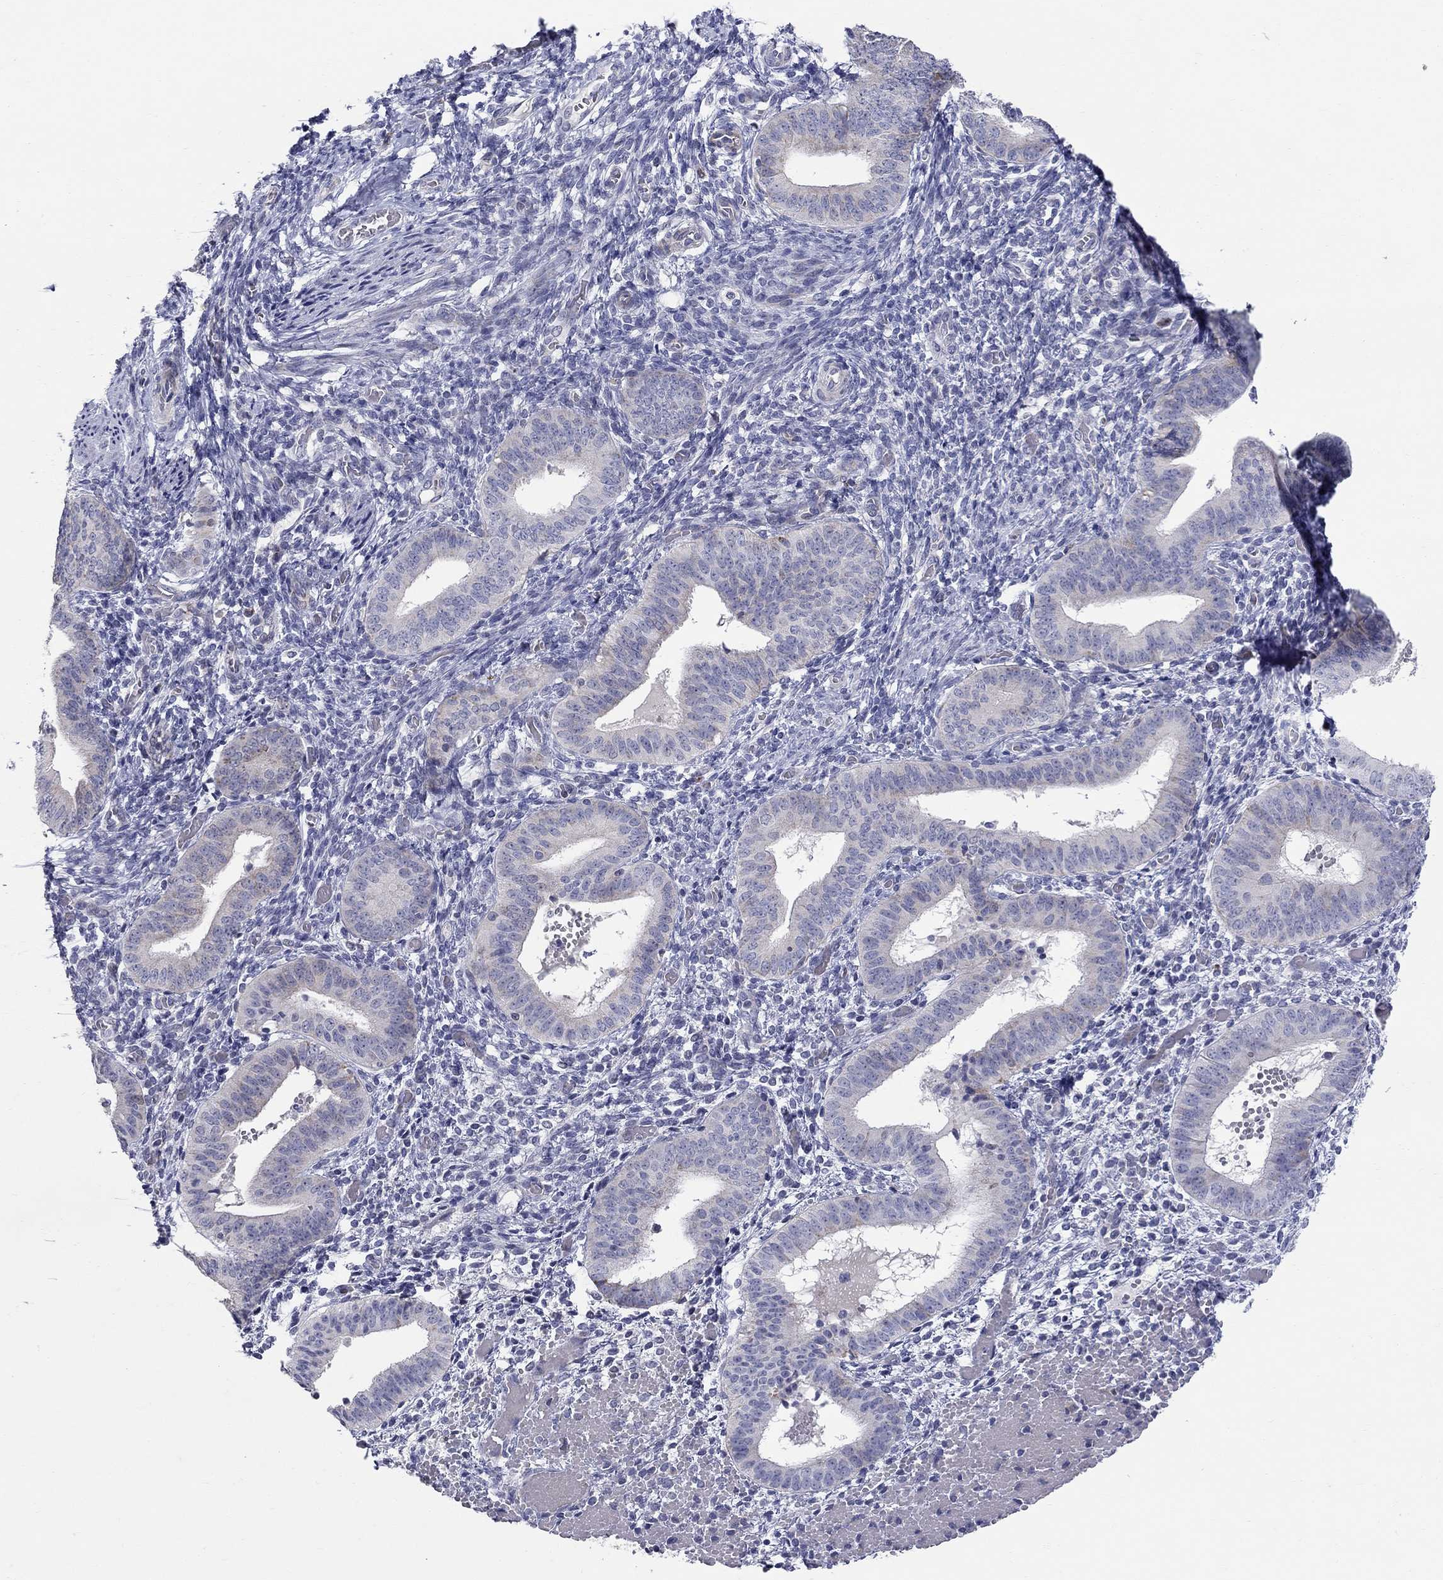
{"staining": {"intensity": "negative", "quantity": "none", "location": "none"}, "tissue": "endometrium", "cell_type": "Cells in endometrial stroma", "image_type": "normal", "snomed": [{"axis": "morphology", "description": "Normal tissue, NOS"}, {"axis": "topography", "description": "Endometrium"}], "caption": "This micrograph is of benign endometrium stained with immunohistochemistry to label a protein in brown with the nuclei are counter-stained blue. There is no expression in cells in endometrial stroma. (DAB immunohistochemistry with hematoxylin counter stain).", "gene": "HMX2", "patient": {"sex": "female", "age": 42}}